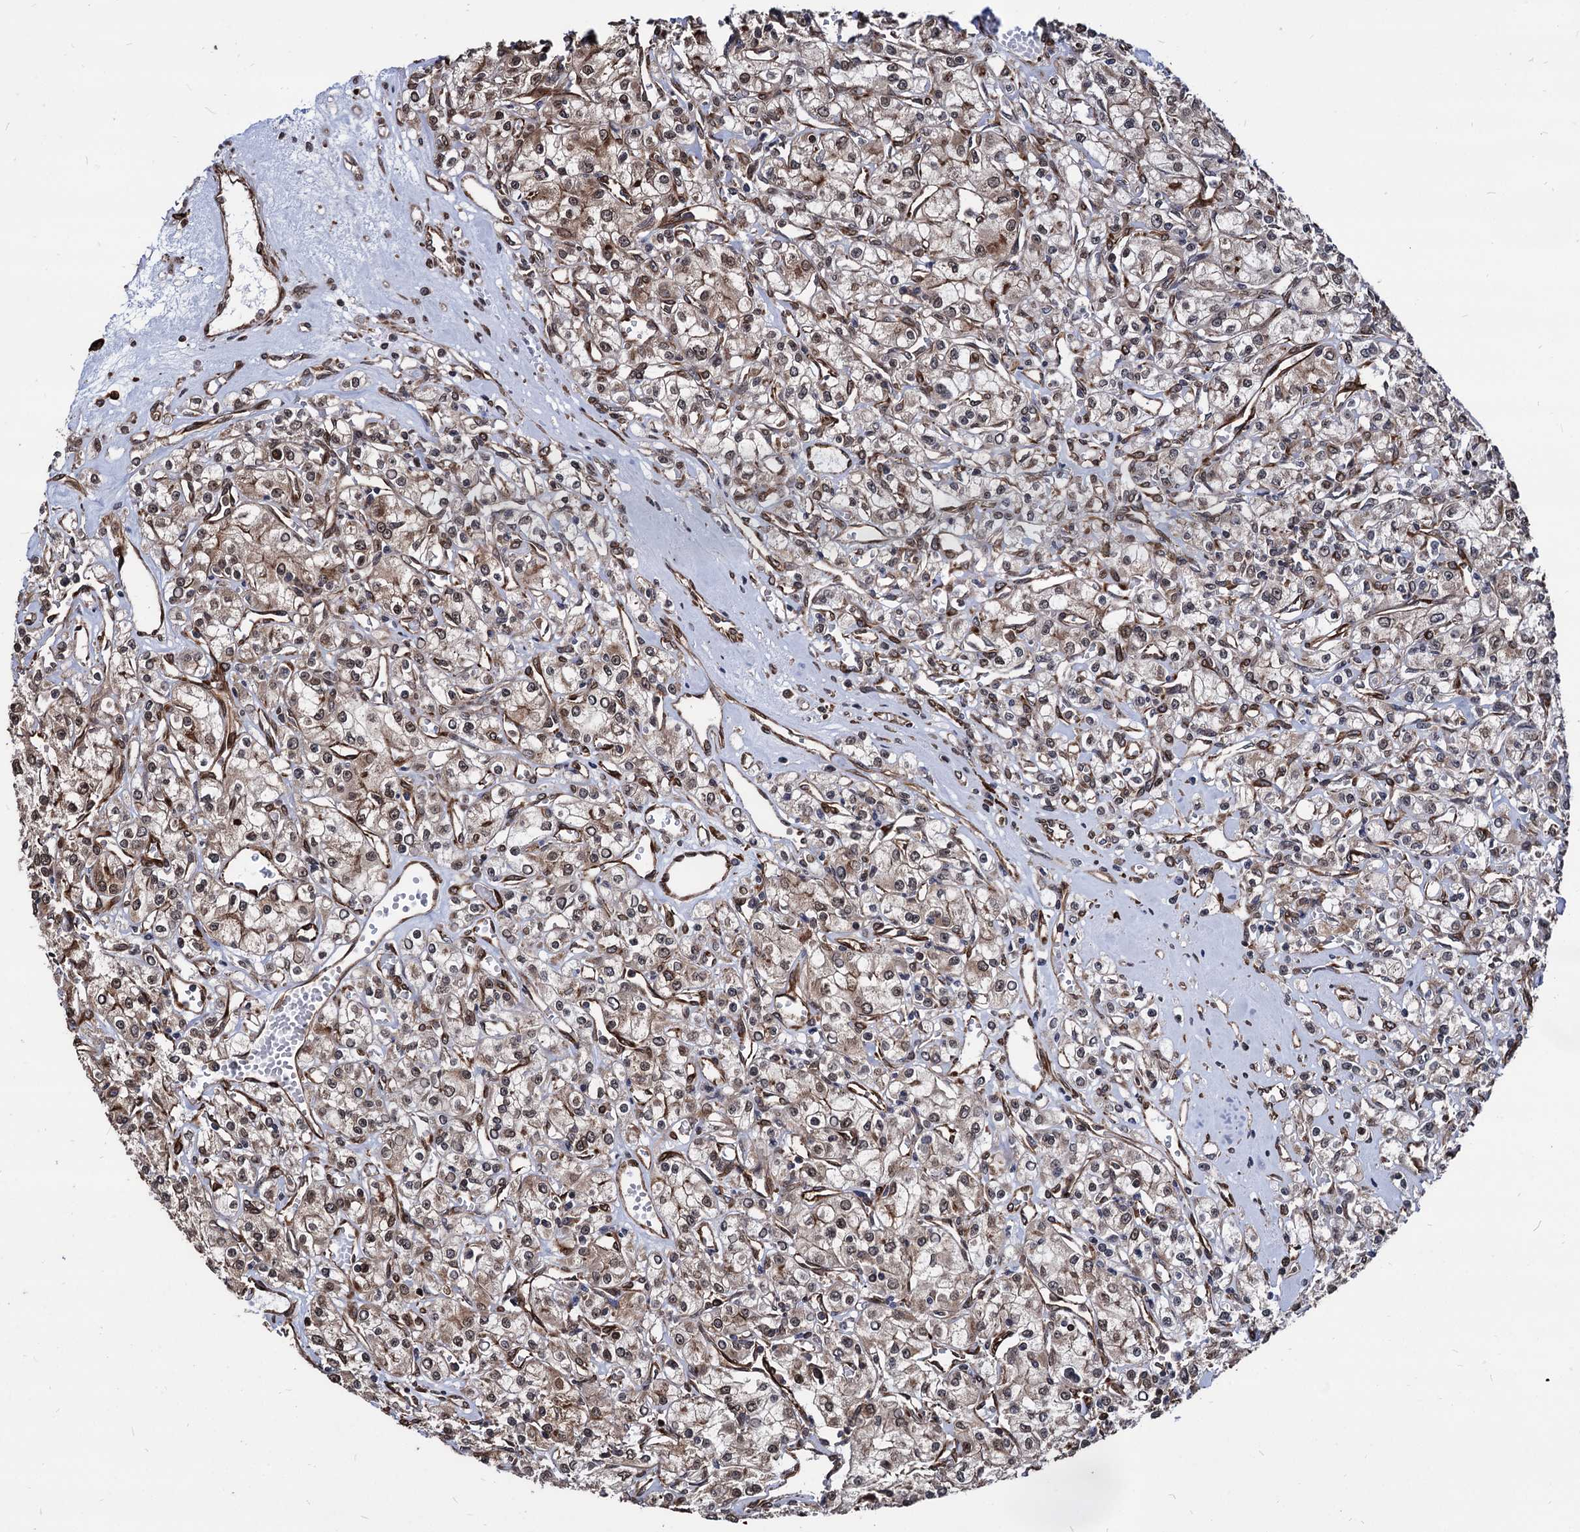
{"staining": {"intensity": "moderate", "quantity": "25%-75%", "location": "cytoplasmic/membranous,nuclear"}, "tissue": "renal cancer", "cell_type": "Tumor cells", "image_type": "cancer", "snomed": [{"axis": "morphology", "description": "Adenocarcinoma, NOS"}, {"axis": "topography", "description": "Kidney"}], "caption": "Human renal cancer (adenocarcinoma) stained with a brown dye demonstrates moderate cytoplasmic/membranous and nuclear positive expression in about 25%-75% of tumor cells.", "gene": "ANKRD12", "patient": {"sex": "female", "age": 59}}